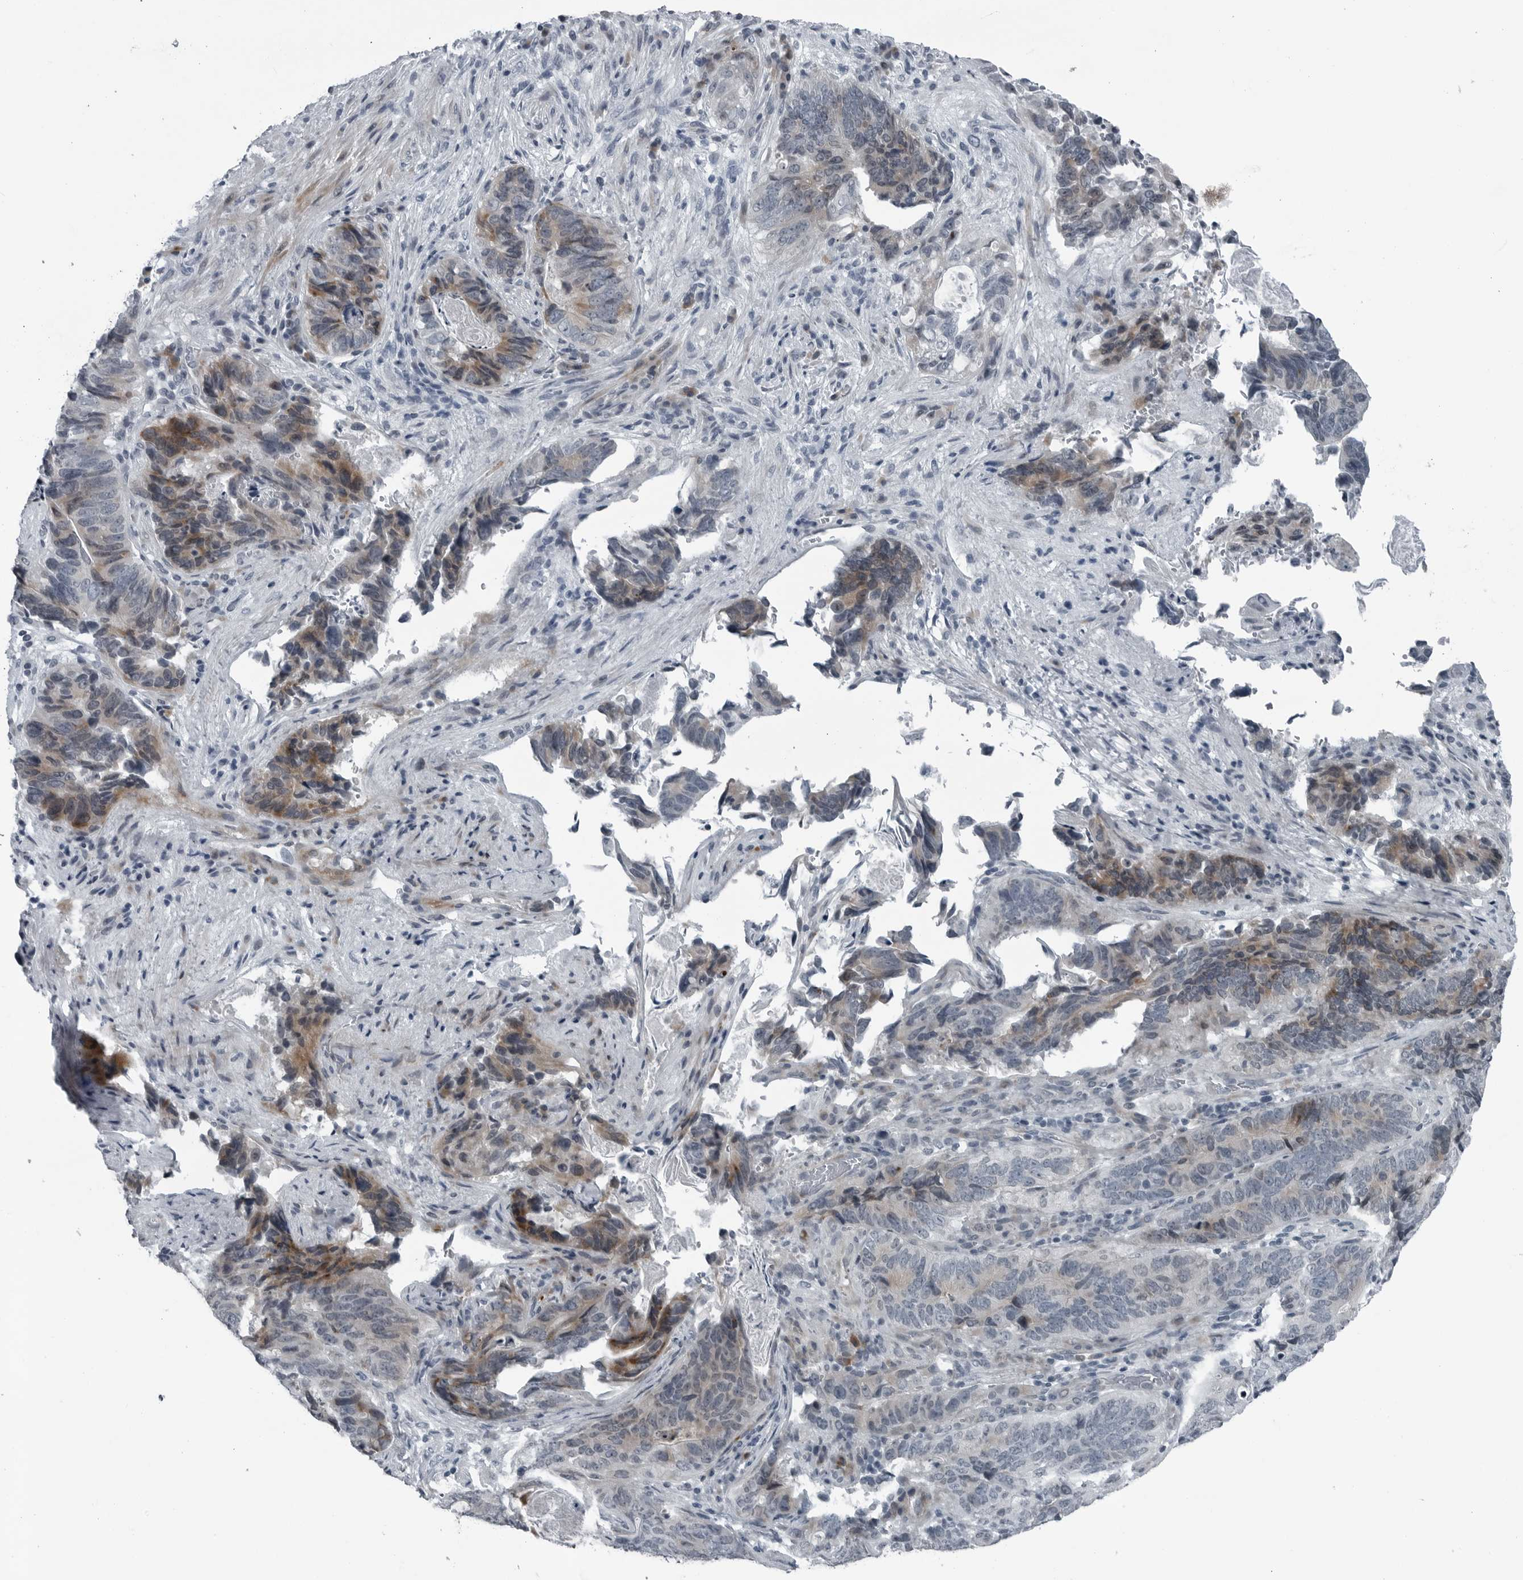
{"staining": {"intensity": "weak", "quantity": "25%-75%", "location": "cytoplasmic/membranous"}, "tissue": "stomach cancer", "cell_type": "Tumor cells", "image_type": "cancer", "snomed": [{"axis": "morphology", "description": "Normal tissue, NOS"}, {"axis": "morphology", "description": "Adenocarcinoma, NOS"}, {"axis": "topography", "description": "Stomach"}], "caption": "Human stomach adenocarcinoma stained for a protein (brown) displays weak cytoplasmic/membranous positive staining in about 25%-75% of tumor cells.", "gene": "DNAAF11", "patient": {"sex": "female", "age": 89}}